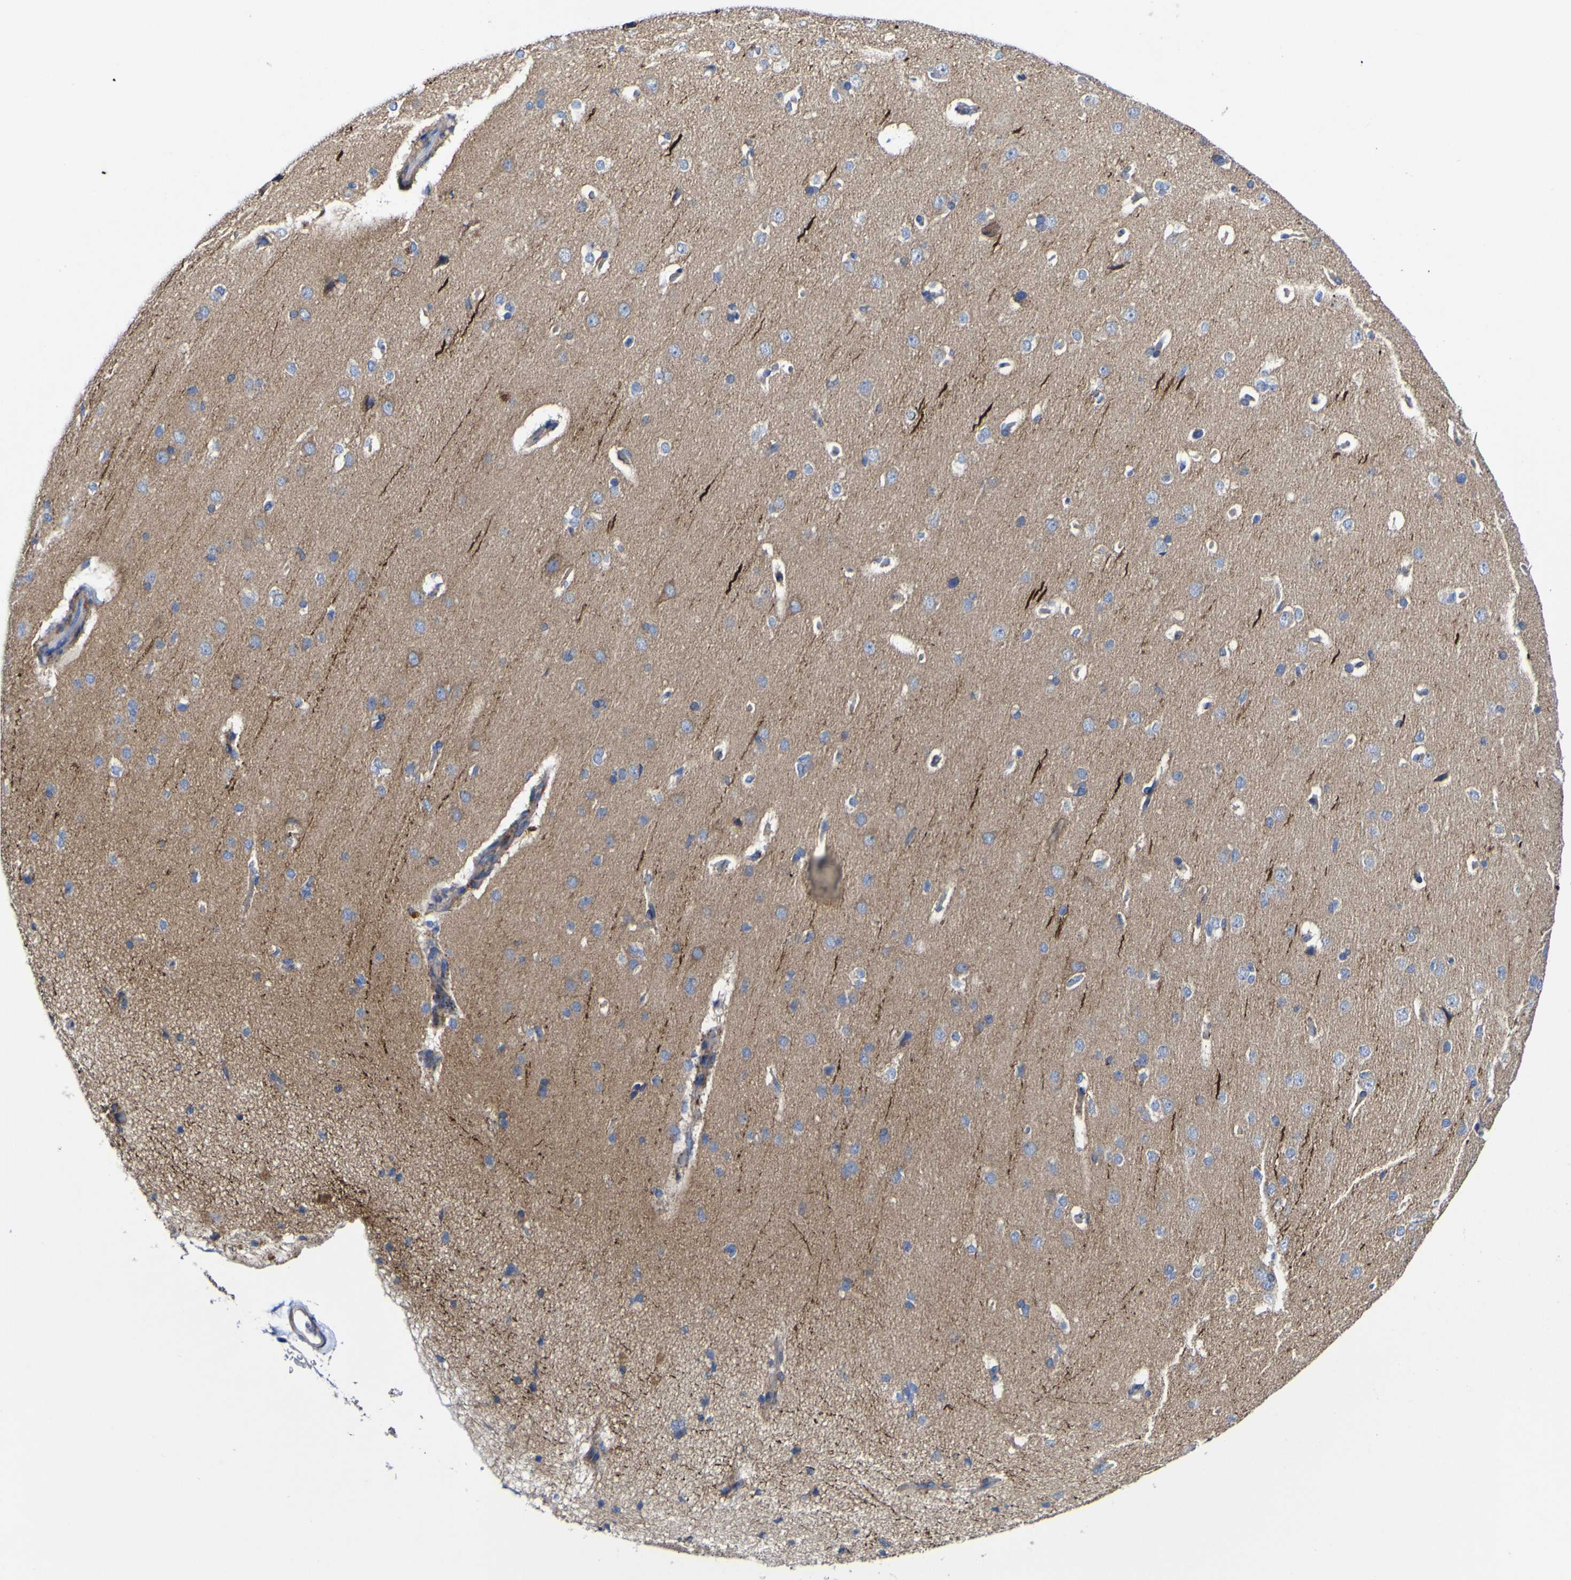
{"staining": {"intensity": "moderate", "quantity": ">75%", "location": "cytoplasmic/membranous"}, "tissue": "cerebral cortex", "cell_type": "Endothelial cells", "image_type": "normal", "snomed": [{"axis": "morphology", "description": "Normal tissue, NOS"}, {"axis": "topography", "description": "Cerebral cortex"}], "caption": "Endothelial cells display moderate cytoplasmic/membranous staining in approximately >75% of cells in benign cerebral cortex.", "gene": "CCDC90B", "patient": {"sex": "male", "age": 62}}